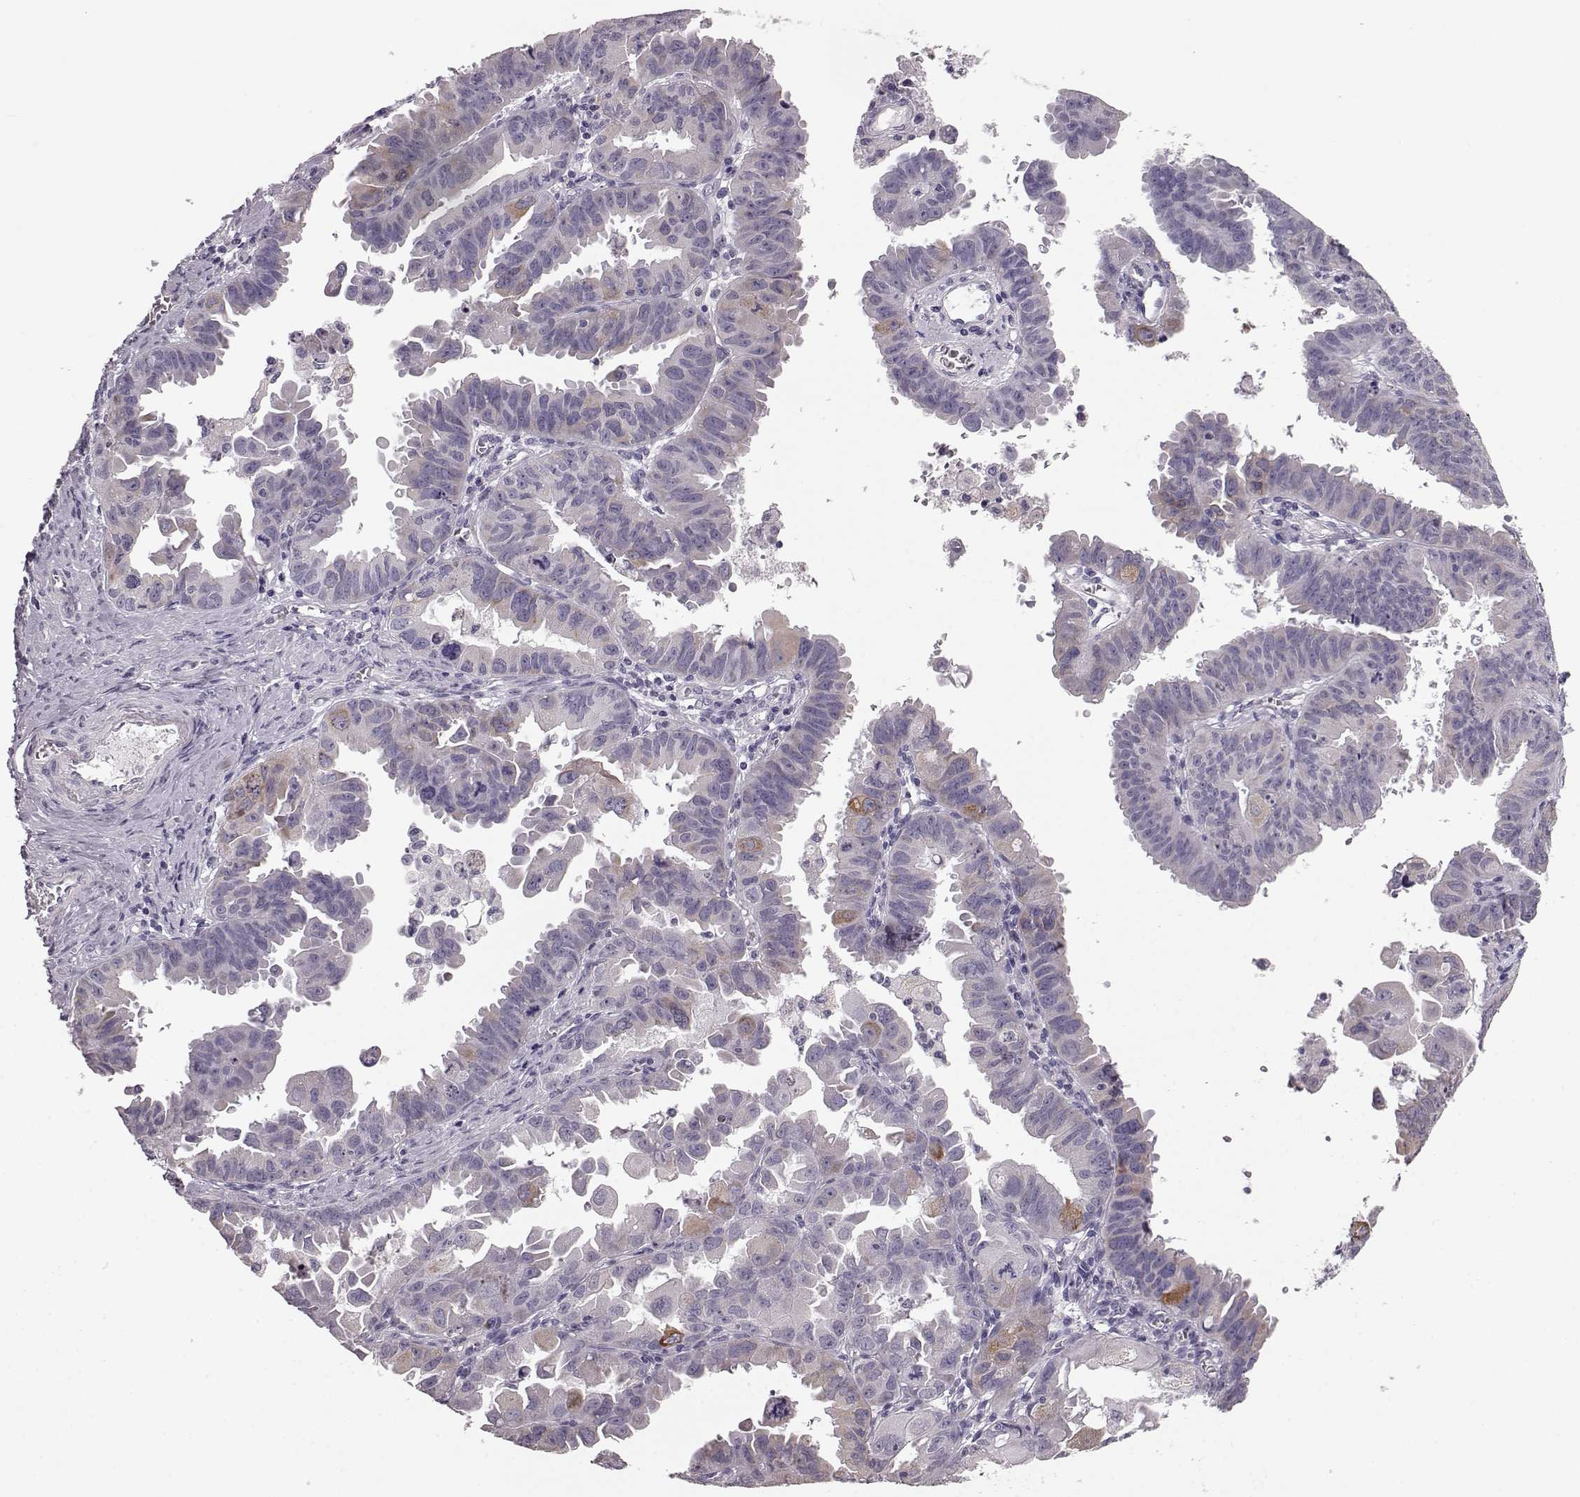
{"staining": {"intensity": "weak", "quantity": "<25%", "location": "cytoplasmic/membranous"}, "tissue": "ovarian cancer", "cell_type": "Tumor cells", "image_type": "cancer", "snomed": [{"axis": "morphology", "description": "Carcinoma, endometroid"}, {"axis": "topography", "description": "Ovary"}], "caption": "High power microscopy histopathology image of an IHC histopathology image of endometroid carcinoma (ovarian), revealing no significant staining in tumor cells. Nuclei are stained in blue.", "gene": "ELOVL5", "patient": {"sex": "female", "age": 85}}